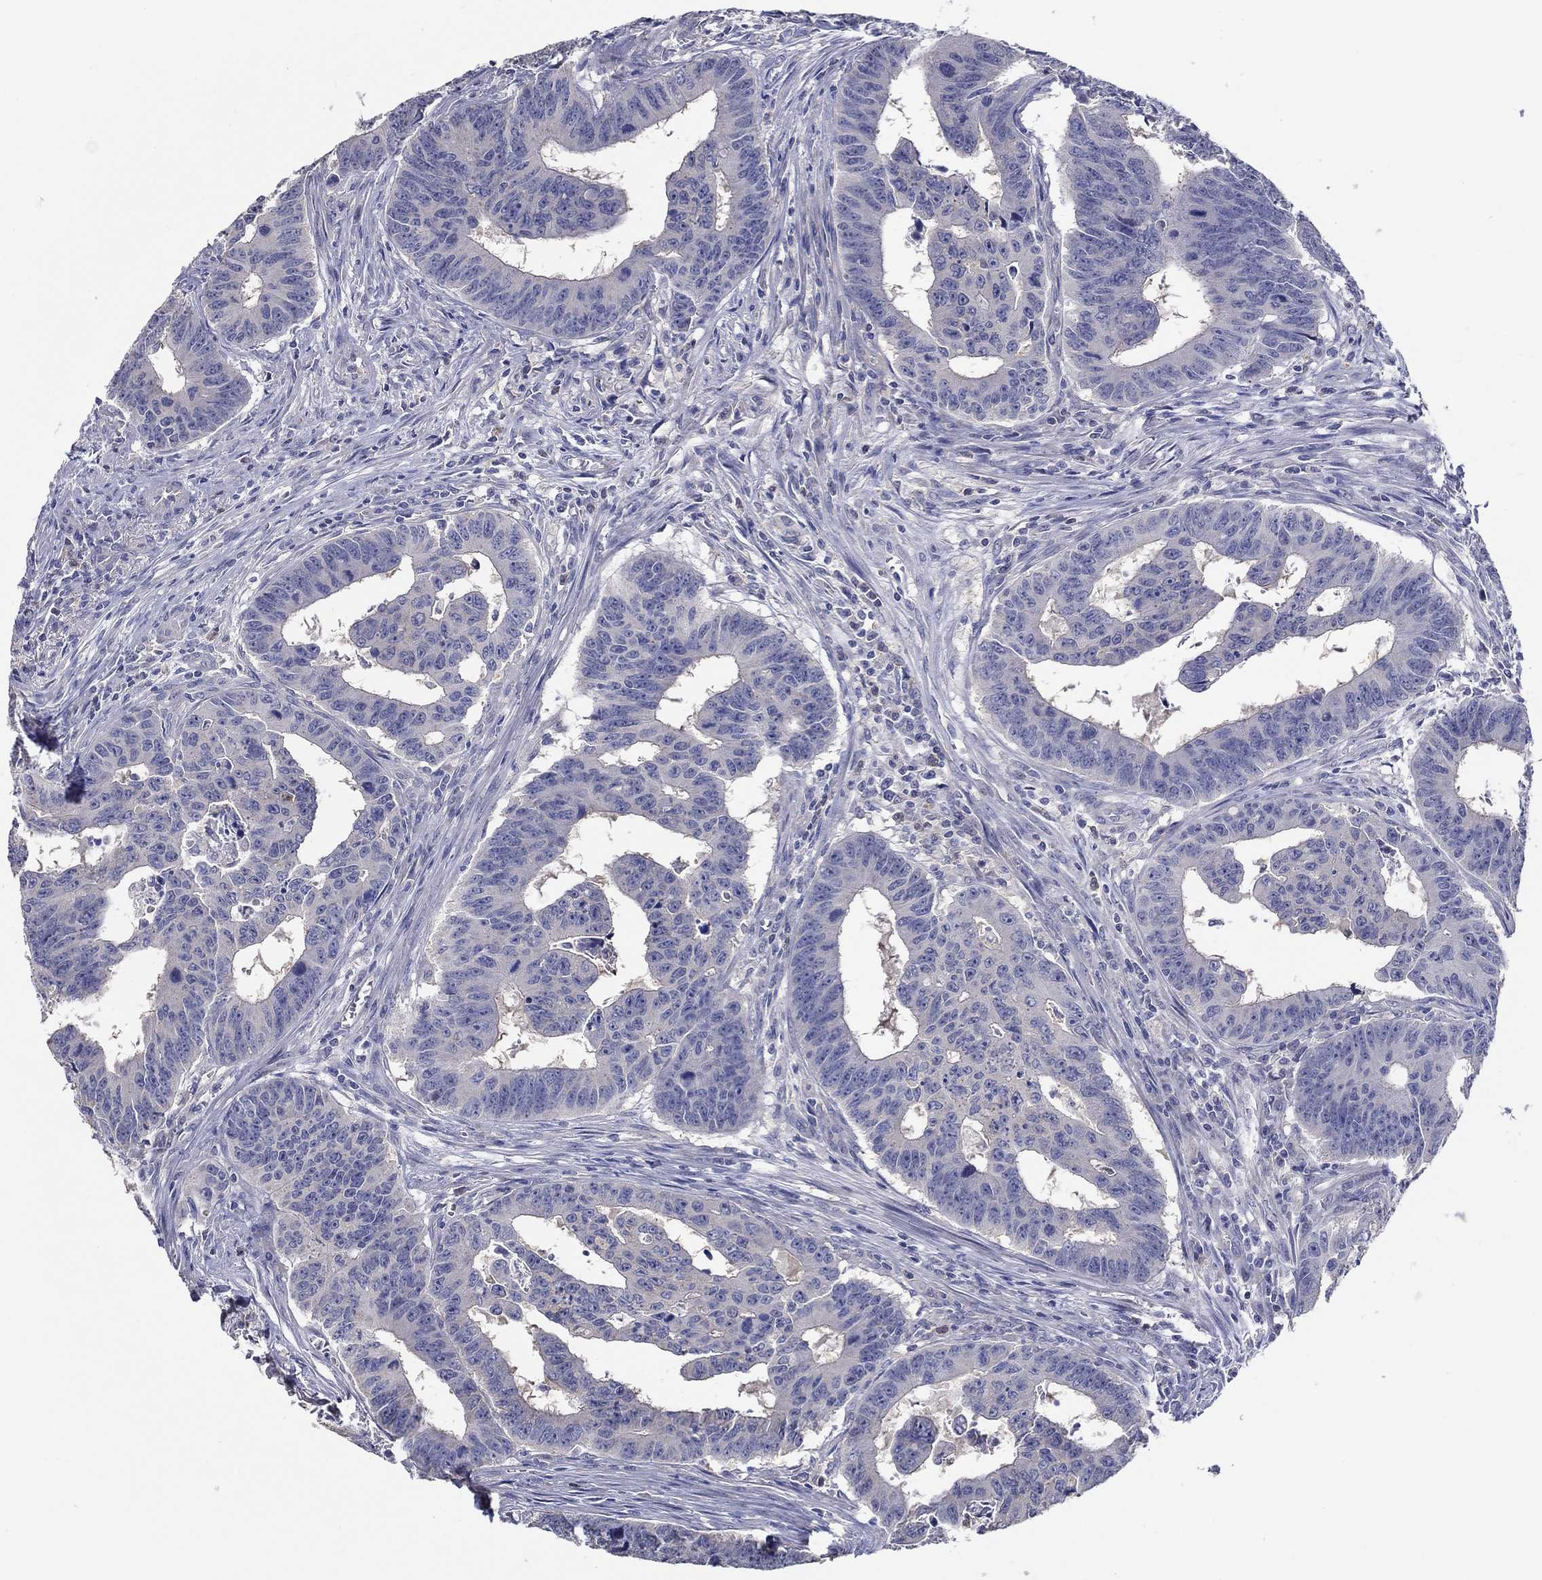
{"staining": {"intensity": "negative", "quantity": "none", "location": "none"}, "tissue": "colorectal cancer", "cell_type": "Tumor cells", "image_type": "cancer", "snomed": [{"axis": "morphology", "description": "Adenocarcinoma, NOS"}, {"axis": "topography", "description": "Appendix"}, {"axis": "topography", "description": "Colon"}, {"axis": "topography", "description": "Cecum"}, {"axis": "topography", "description": "Colon asc"}], "caption": "Adenocarcinoma (colorectal) was stained to show a protein in brown. There is no significant positivity in tumor cells. (DAB (3,3'-diaminobenzidine) IHC, high magnification).", "gene": "DOCK3", "patient": {"sex": "female", "age": 85}}